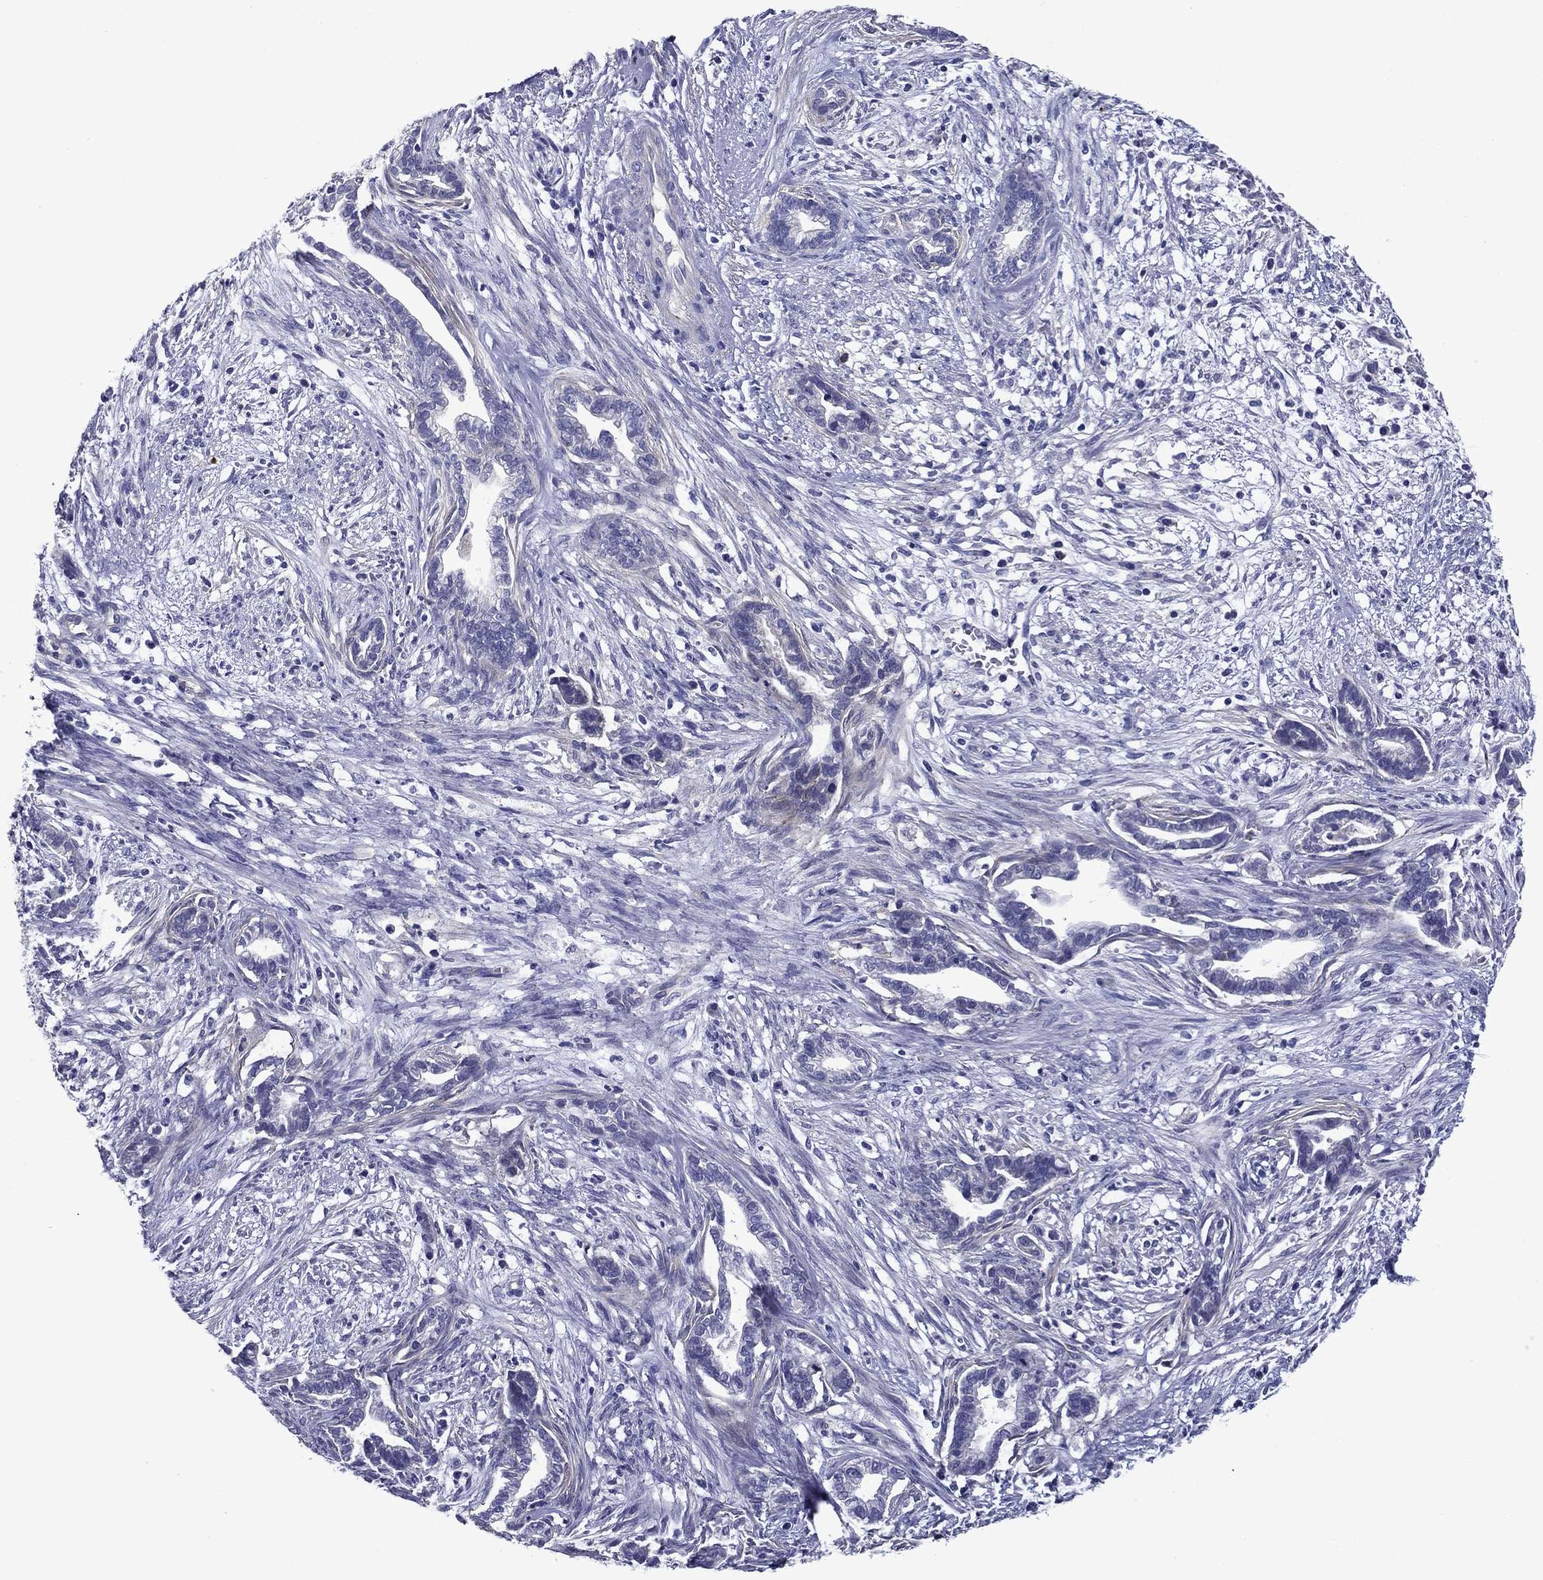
{"staining": {"intensity": "negative", "quantity": "none", "location": "none"}, "tissue": "cervical cancer", "cell_type": "Tumor cells", "image_type": "cancer", "snomed": [{"axis": "morphology", "description": "Adenocarcinoma, NOS"}, {"axis": "topography", "description": "Cervix"}], "caption": "Immunohistochemistry (IHC) of human cervical adenocarcinoma shows no positivity in tumor cells.", "gene": "CNDP1", "patient": {"sex": "female", "age": 62}}